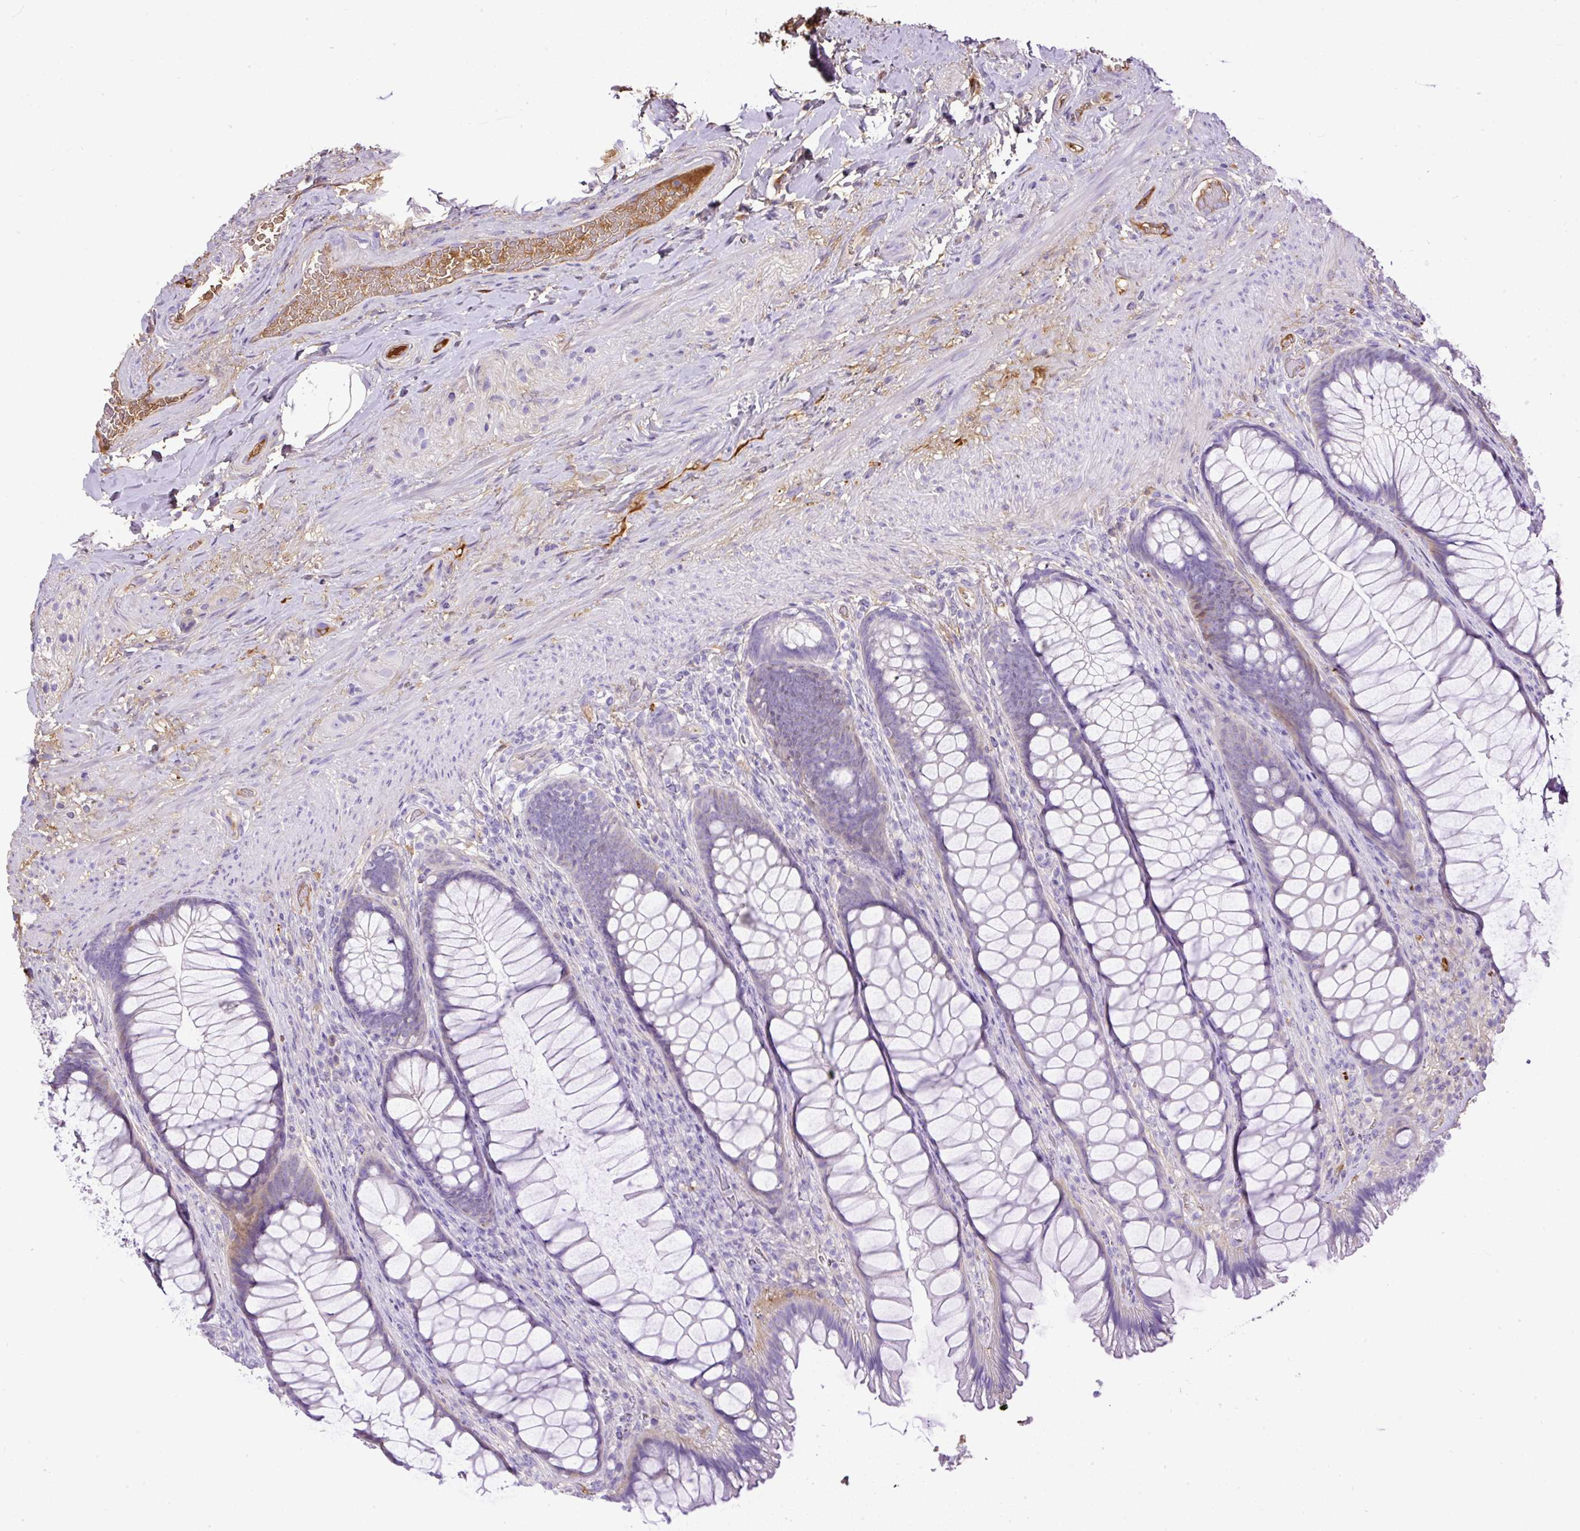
{"staining": {"intensity": "negative", "quantity": "none", "location": "none"}, "tissue": "rectum", "cell_type": "Glandular cells", "image_type": "normal", "snomed": [{"axis": "morphology", "description": "Normal tissue, NOS"}, {"axis": "topography", "description": "Rectum"}], "caption": "This image is of normal rectum stained with immunohistochemistry to label a protein in brown with the nuclei are counter-stained blue. There is no positivity in glandular cells. Nuclei are stained in blue.", "gene": "CLEC3B", "patient": {"sex": "male", "age": 53}}